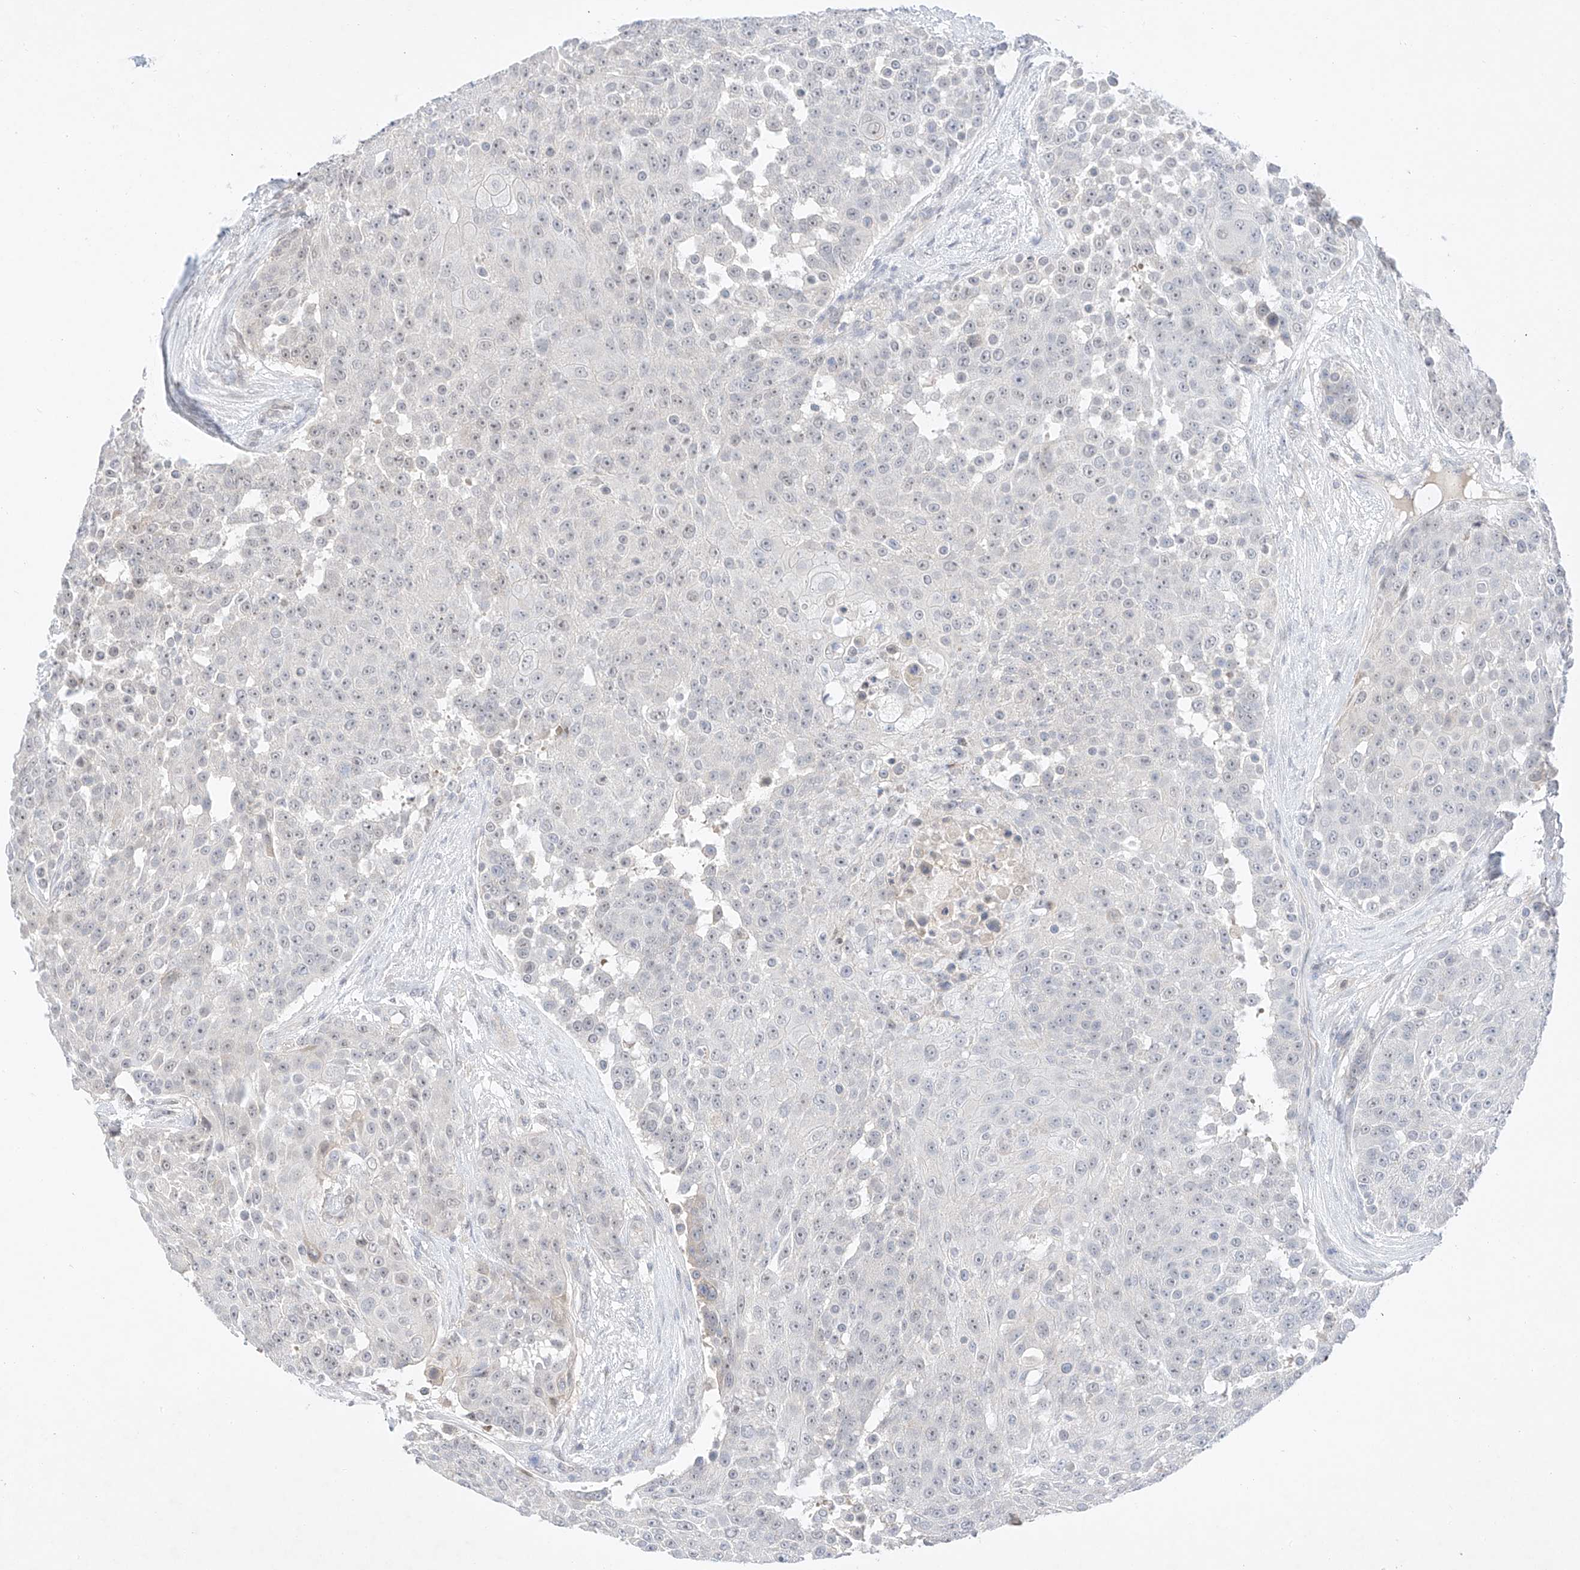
{"staining": {"intensity": "negative", "quantity": "none", "location": "none"}, "tissue": "urothelial cancer", "cell_type": "Tumor cells", "image_type": "cancer", "snomed": [{"axis": "morphology", "description": "Urothelial carcinoma, High grade"}, {"axis": "topography", "description": "Urinary bladder"}], "caption": "Immunohistochemistry histopathology image of neoplastic tissue: human urothelial cancer stained with DAB reveals no significant protein staining in tumor cells.", "gene": "IL22RA2", "patient": {"sex": "female", "age": 63}}